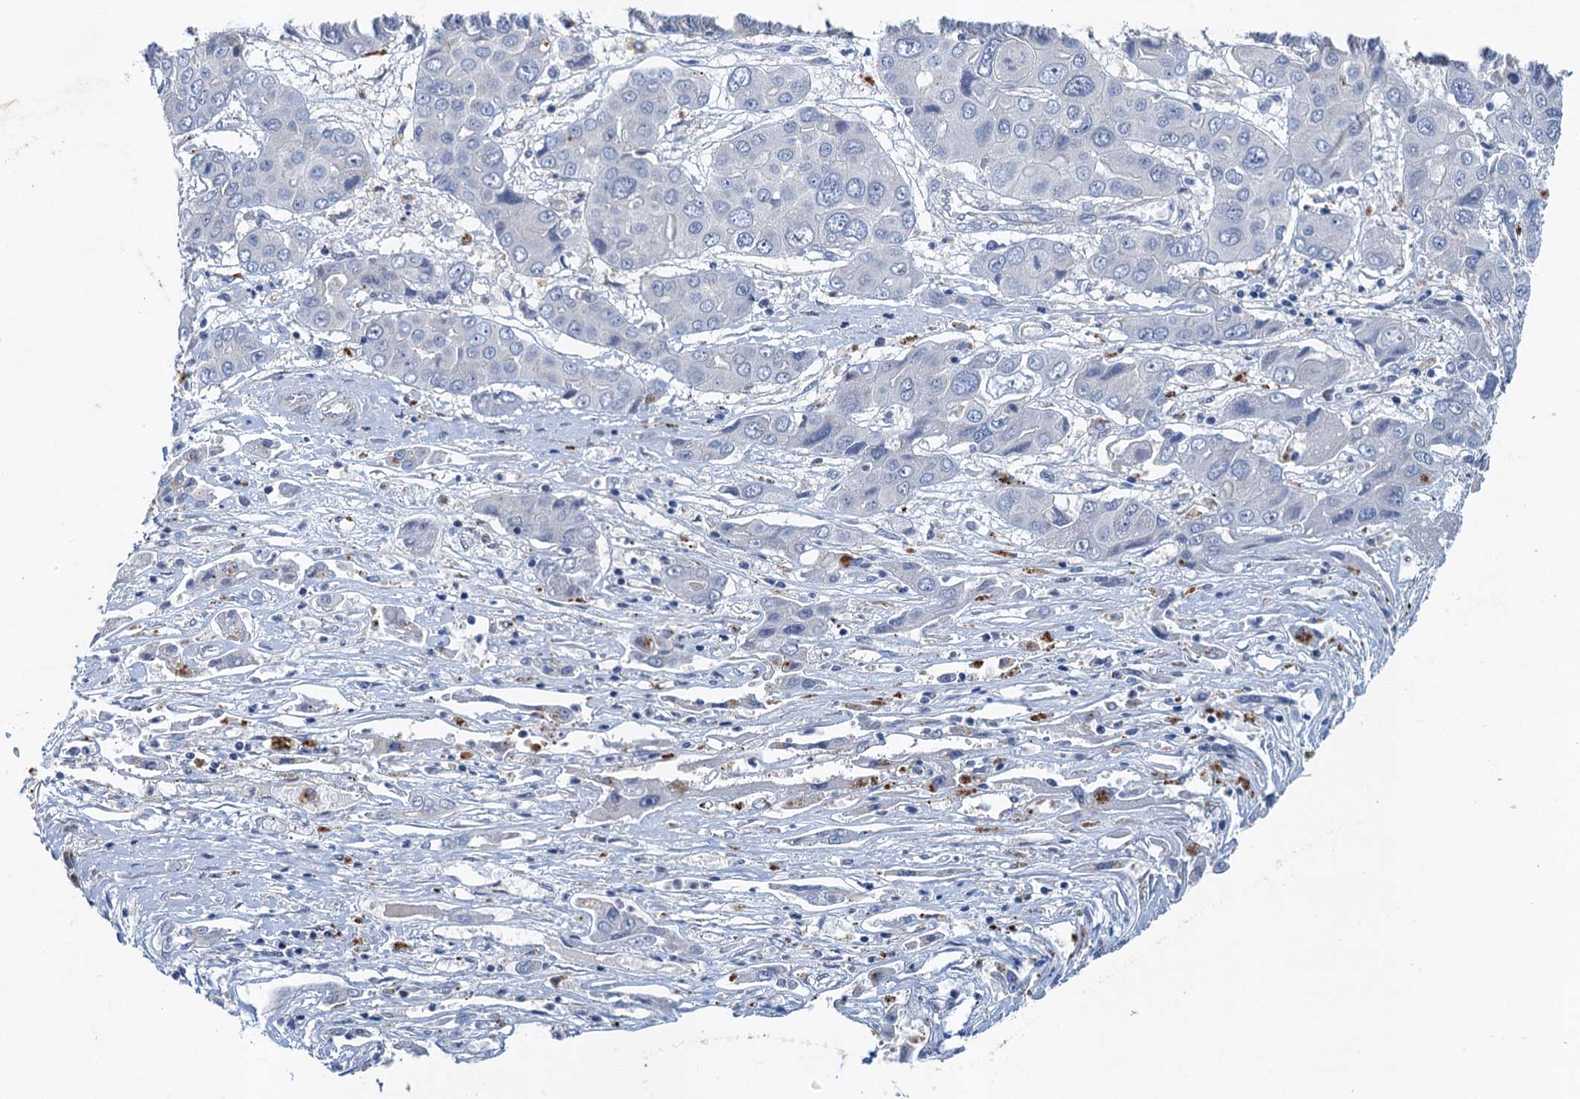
{"staining": {"intensity": "negative", "quantity": "none", "location": "none"}, "tissue": "liver cancer", "cell_type": "Tumor cells", "image_type": "cancer", "snomed": [{"axis": "morphology", "description": "Cholangiocarcinoma"}, {"axis": "topography", "description": "Liver"}], "caption": "Immunohistochemistry (IHC) micrograph of neoplastic tissue: liver cholangiocarcinoma stained with DAB (3,3'-diaminobenzidine) exhibits no significant protein staining in tumor cells.", "gene": "NBEA", "patient": {"sex": "male", "age": 67}}